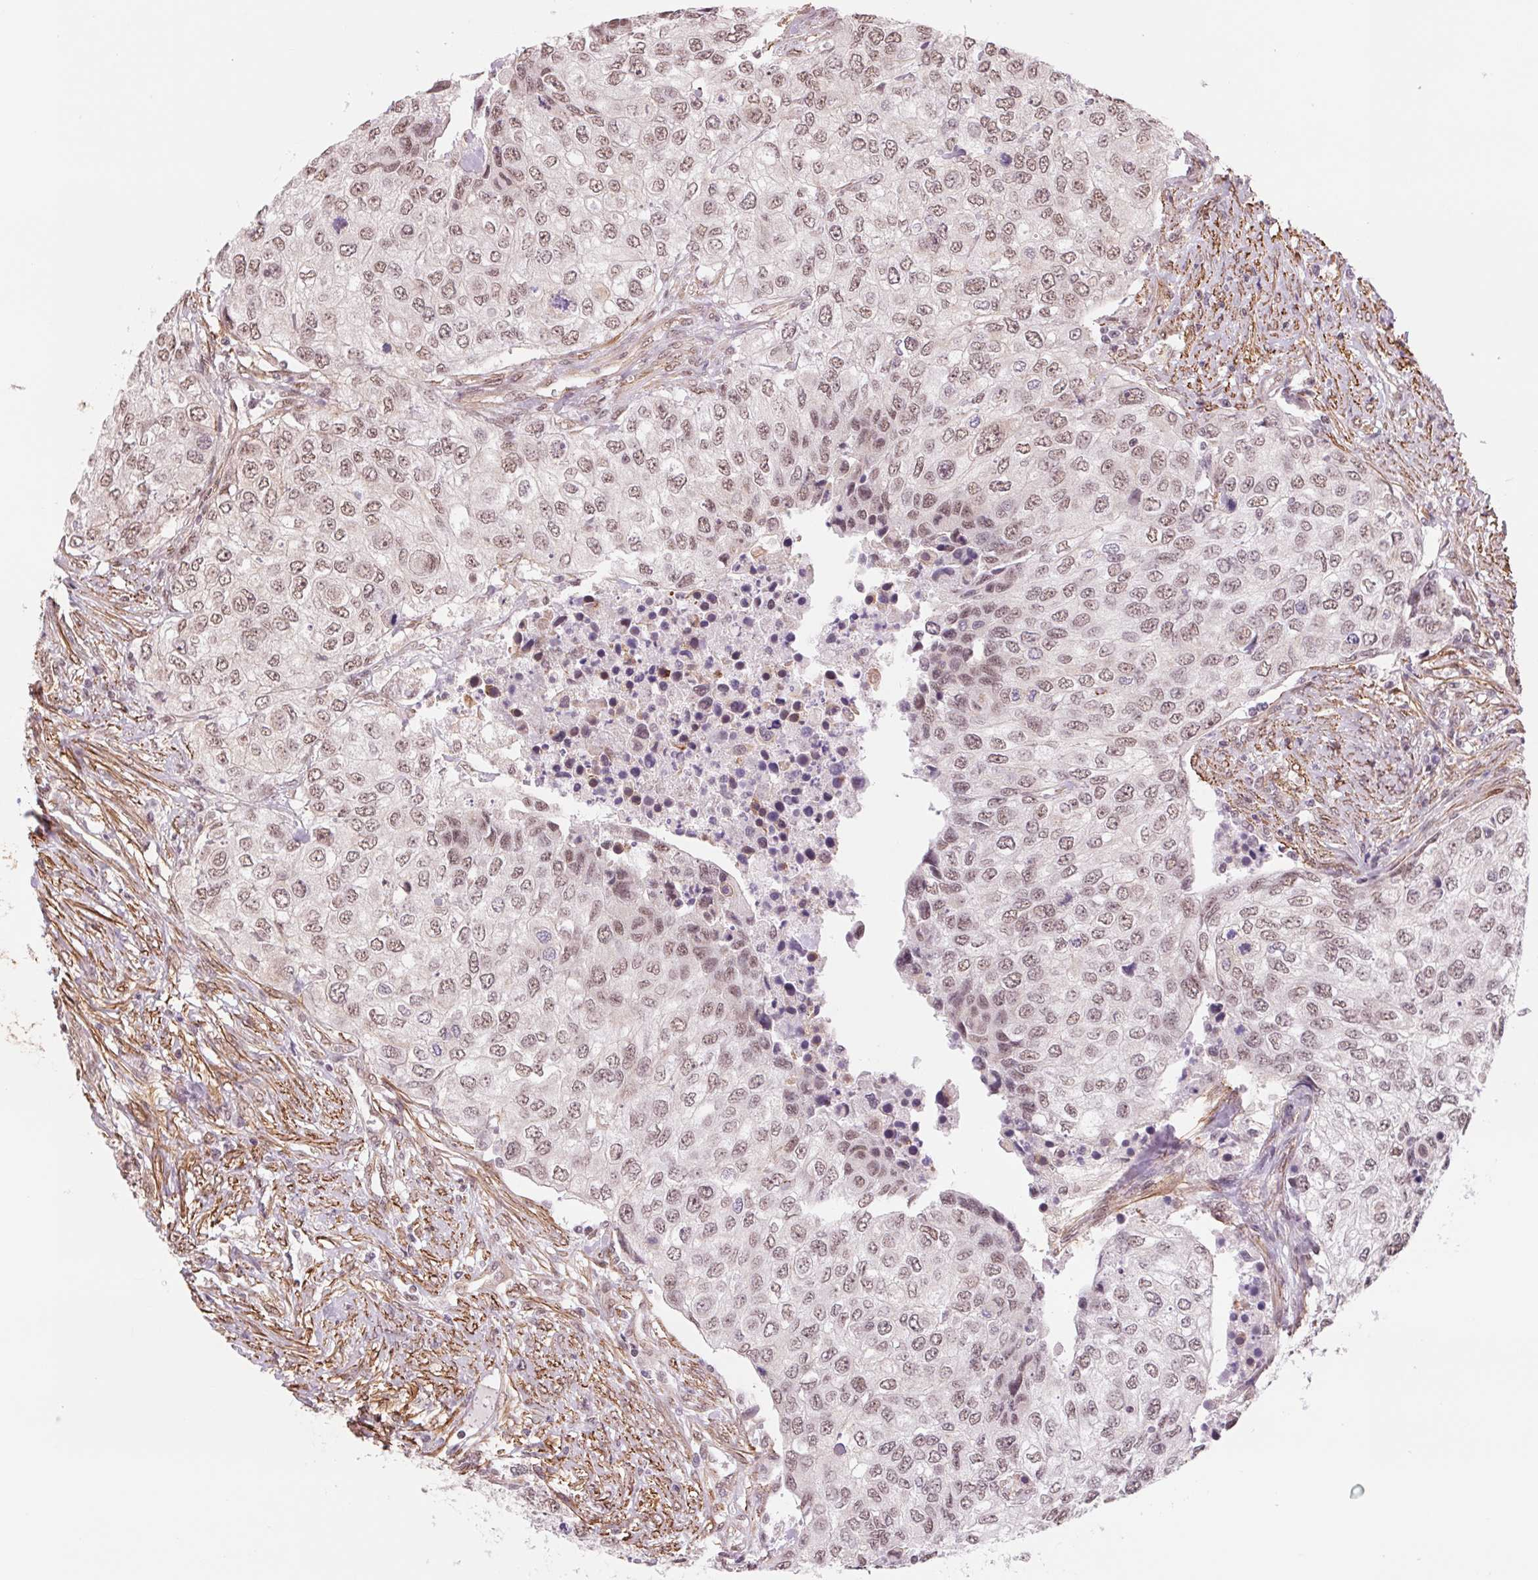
{"staining": {"intensity": "moderate", "quantity": ">75%", "location": "nuclear"}, "tissue": "urothelial cancer", "cell_type": "Tumor cells", "image_type": "cancer", "snomed": [{"axis": "morphology", "description": "Urothelial carcinoma, High grade"}, {"axis": "topography", "description": "Urinary bladder"}], "caption": "About >75% of tumor cells in human urothelial cancer display moderate nuclear protein staining as visualized by brown immunohistochemical staining.", "gene": "BCAT1", "patient": {"sex": "female", "age": 78}}